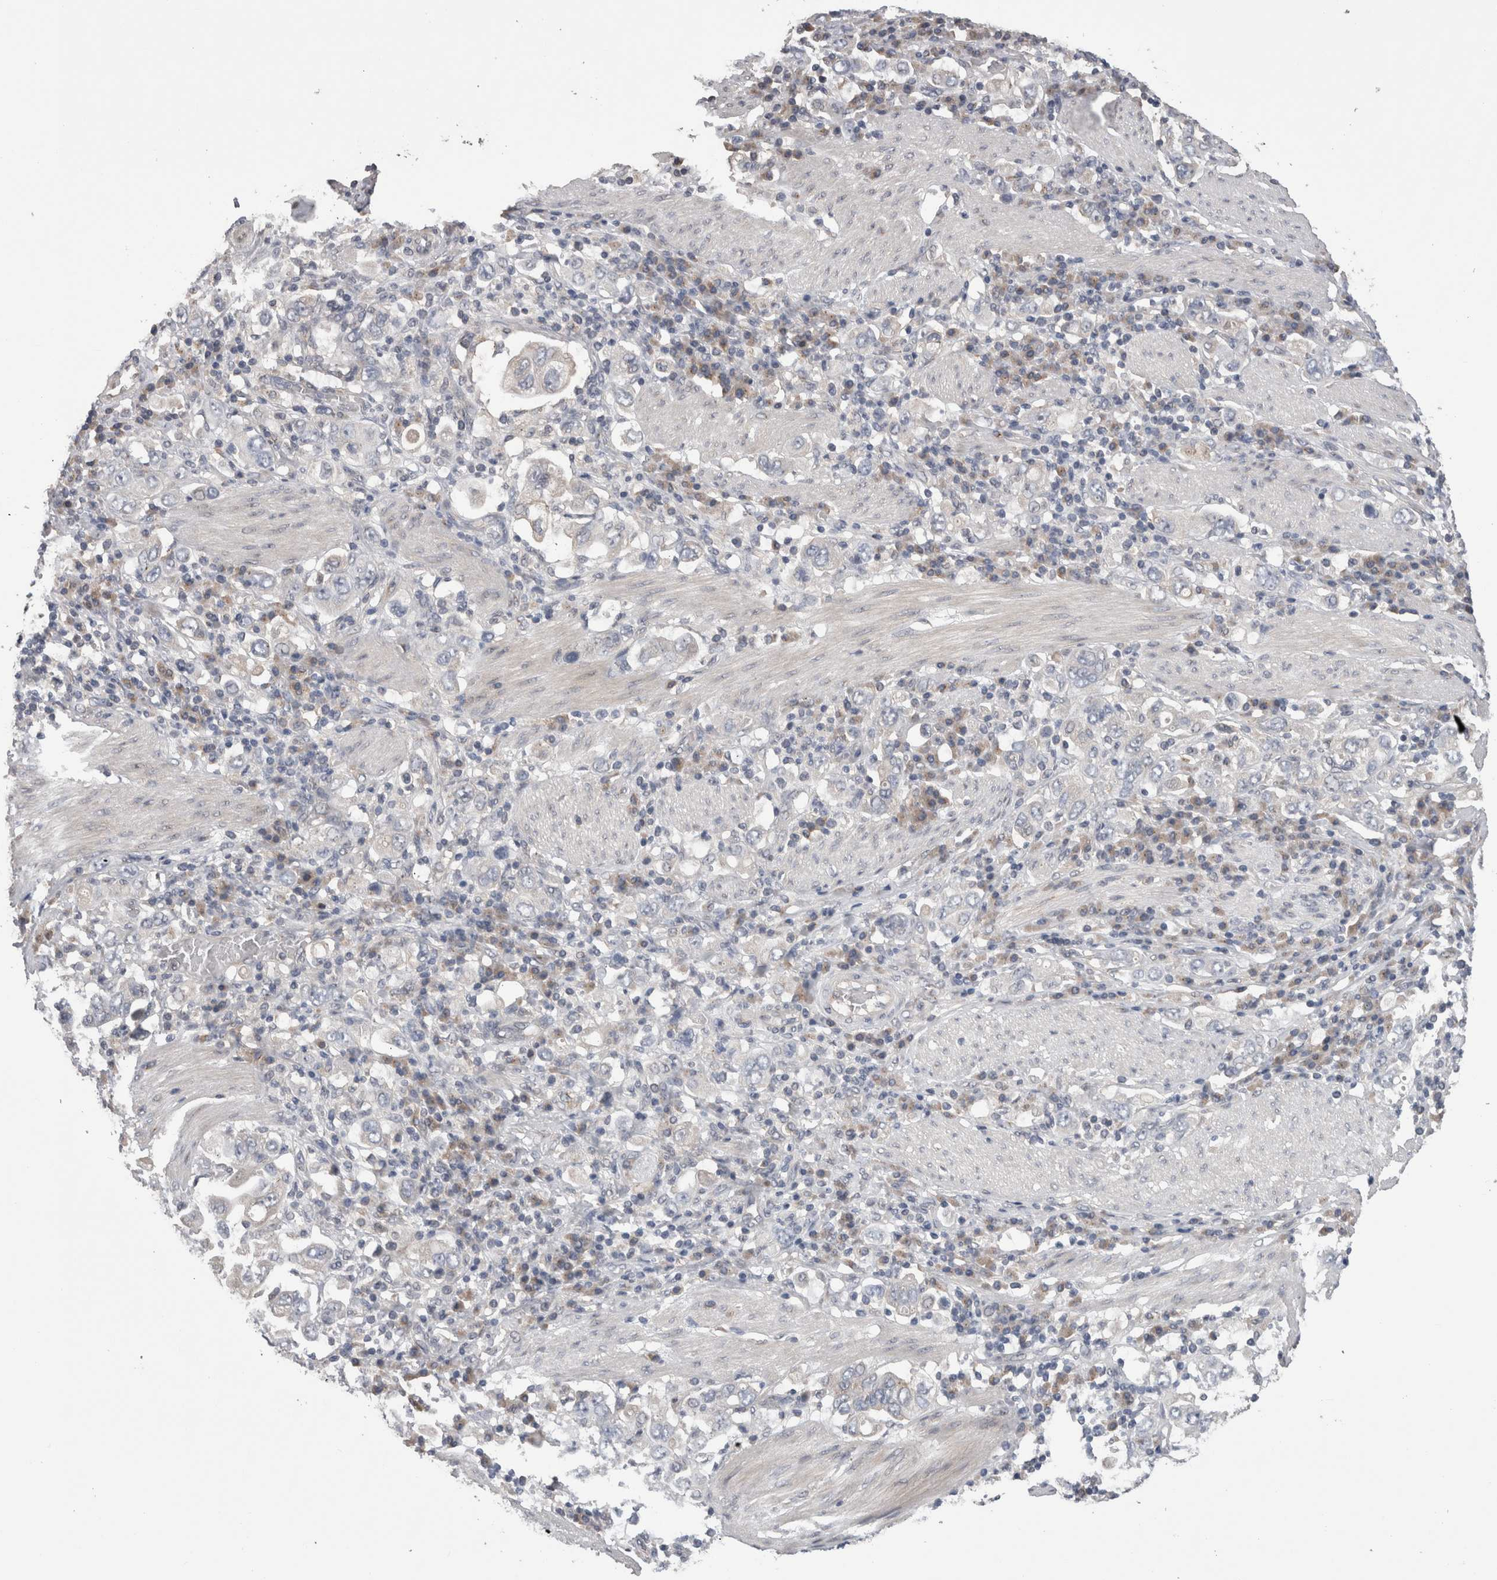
{"staining": {"intensity": "negative", "quantity": "none", "location": "none"}, "tissue": "stomach cancer", "cell_type": "Tumor cells", "image_type": "cancer", "snomed": [{"axis": "morphology", "description": "Adenocarcinoma, NOS"}, {"axis": "topography", "description": "Stomach, upper"}], "caption": "There is no significant positivity in tumor cells of adenocarcinoma (stomach).", "gene": "DCTN6", "patient": {"sex": "male", "age": 62}}